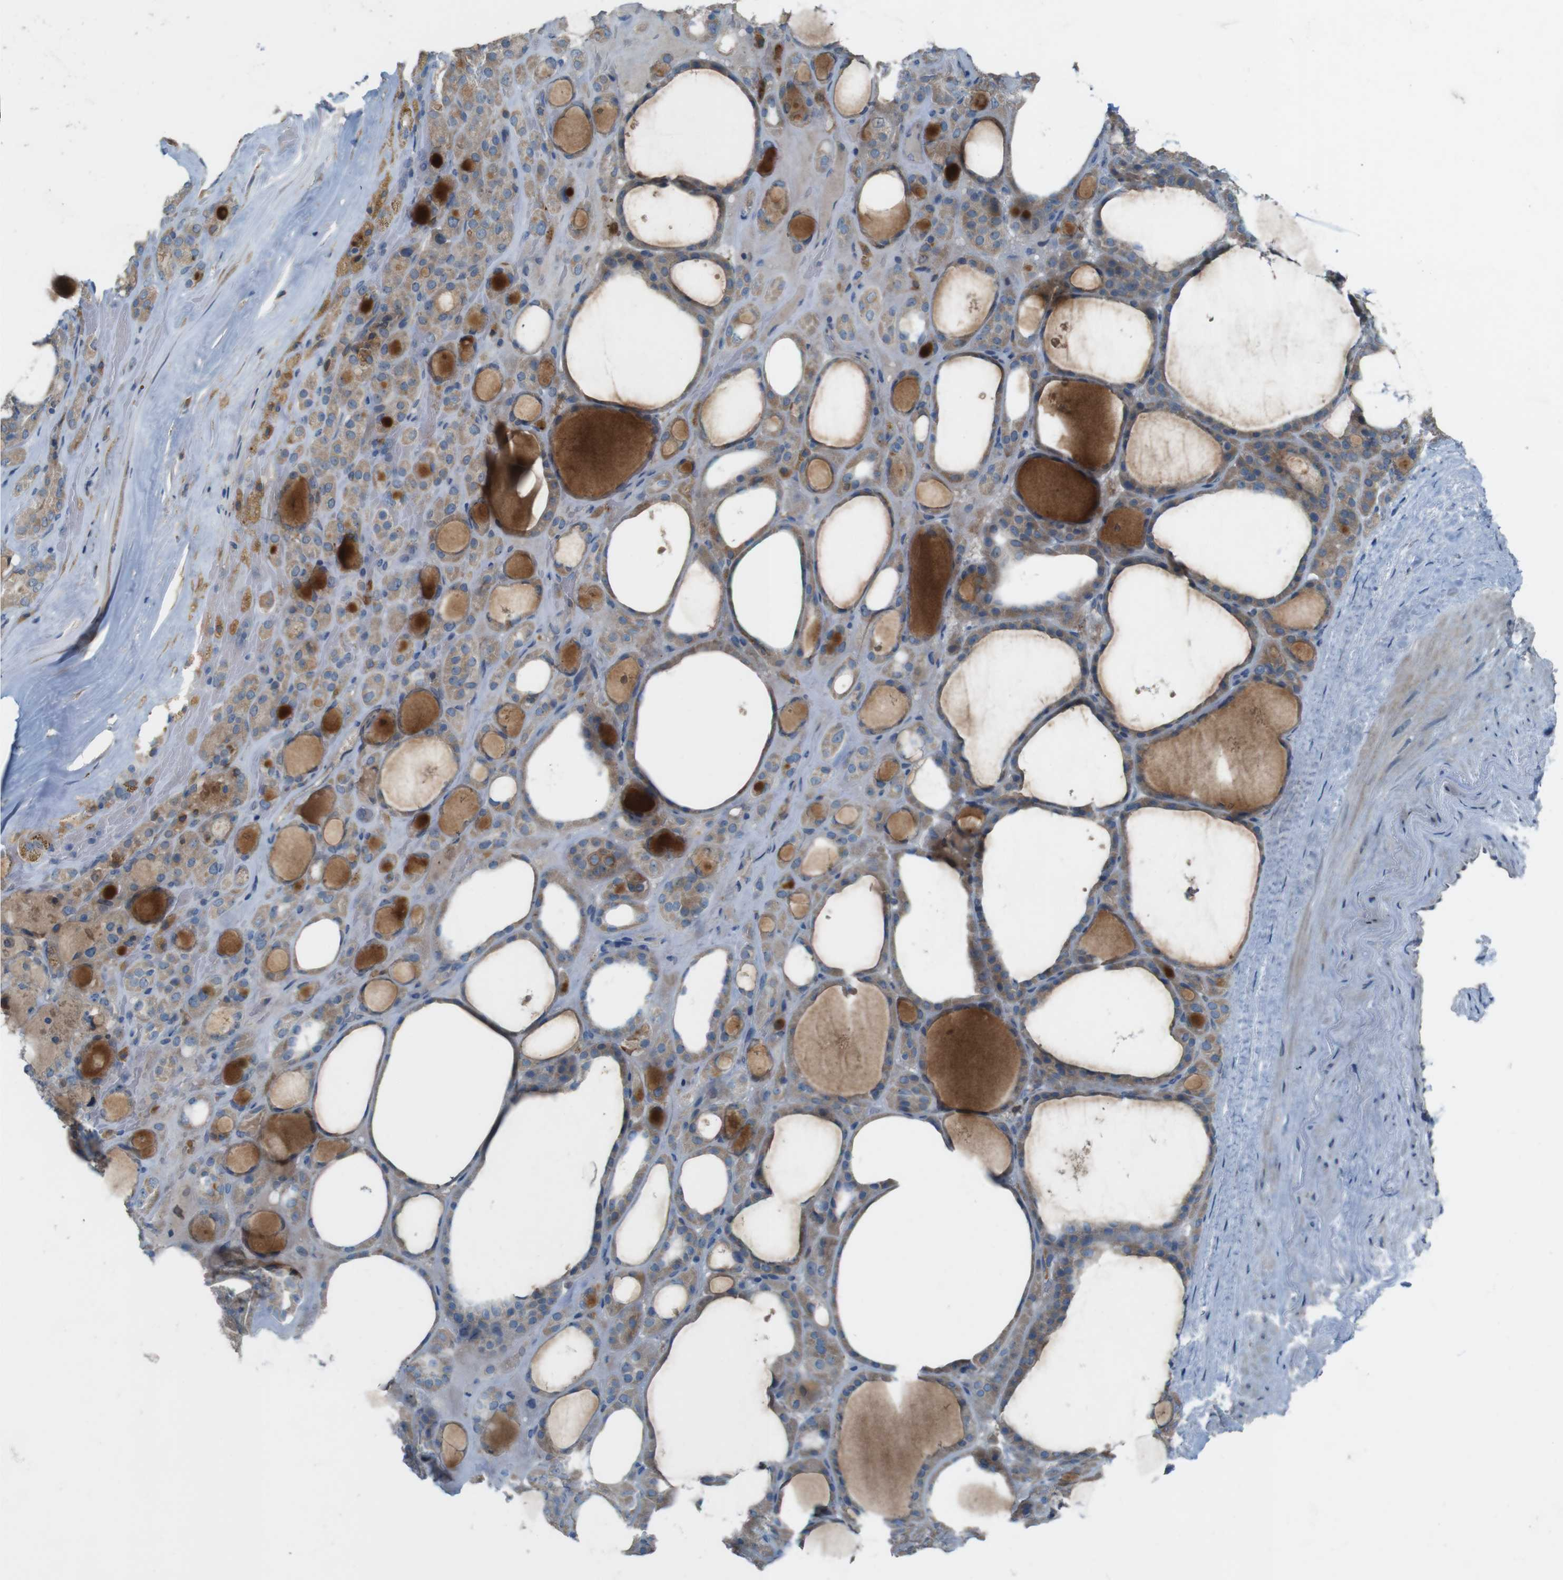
{"staining": {"intensity": "weak", "quantity": ">75%", "location": "cytoplasmic/membranous"}, "tissue": "thyroid gland", "cell_type": "Glandular cells", "image_type": "normal", "snomed": [{"axis": "morphology", "description": "Normal tissue, NOS"}, {"axis": "morphology", "description": "Carcinoma, NOS"}, {"axis": "topography", "description": "Thyroid gland"}], "caption": "DAB (3,3'-diaminobenzidine) immunohistochemical staining of benign human thyroid gland displays weak cytoplasmic/membranous protein expression in about >75% of glandular cells. The protein is stained brown, and the nuclei are stained in blue (DAB IHC with brightfield microscopy, high magnification).", "gene": "MOGAT3", "patient": {"sex": "female", "age": 86}}